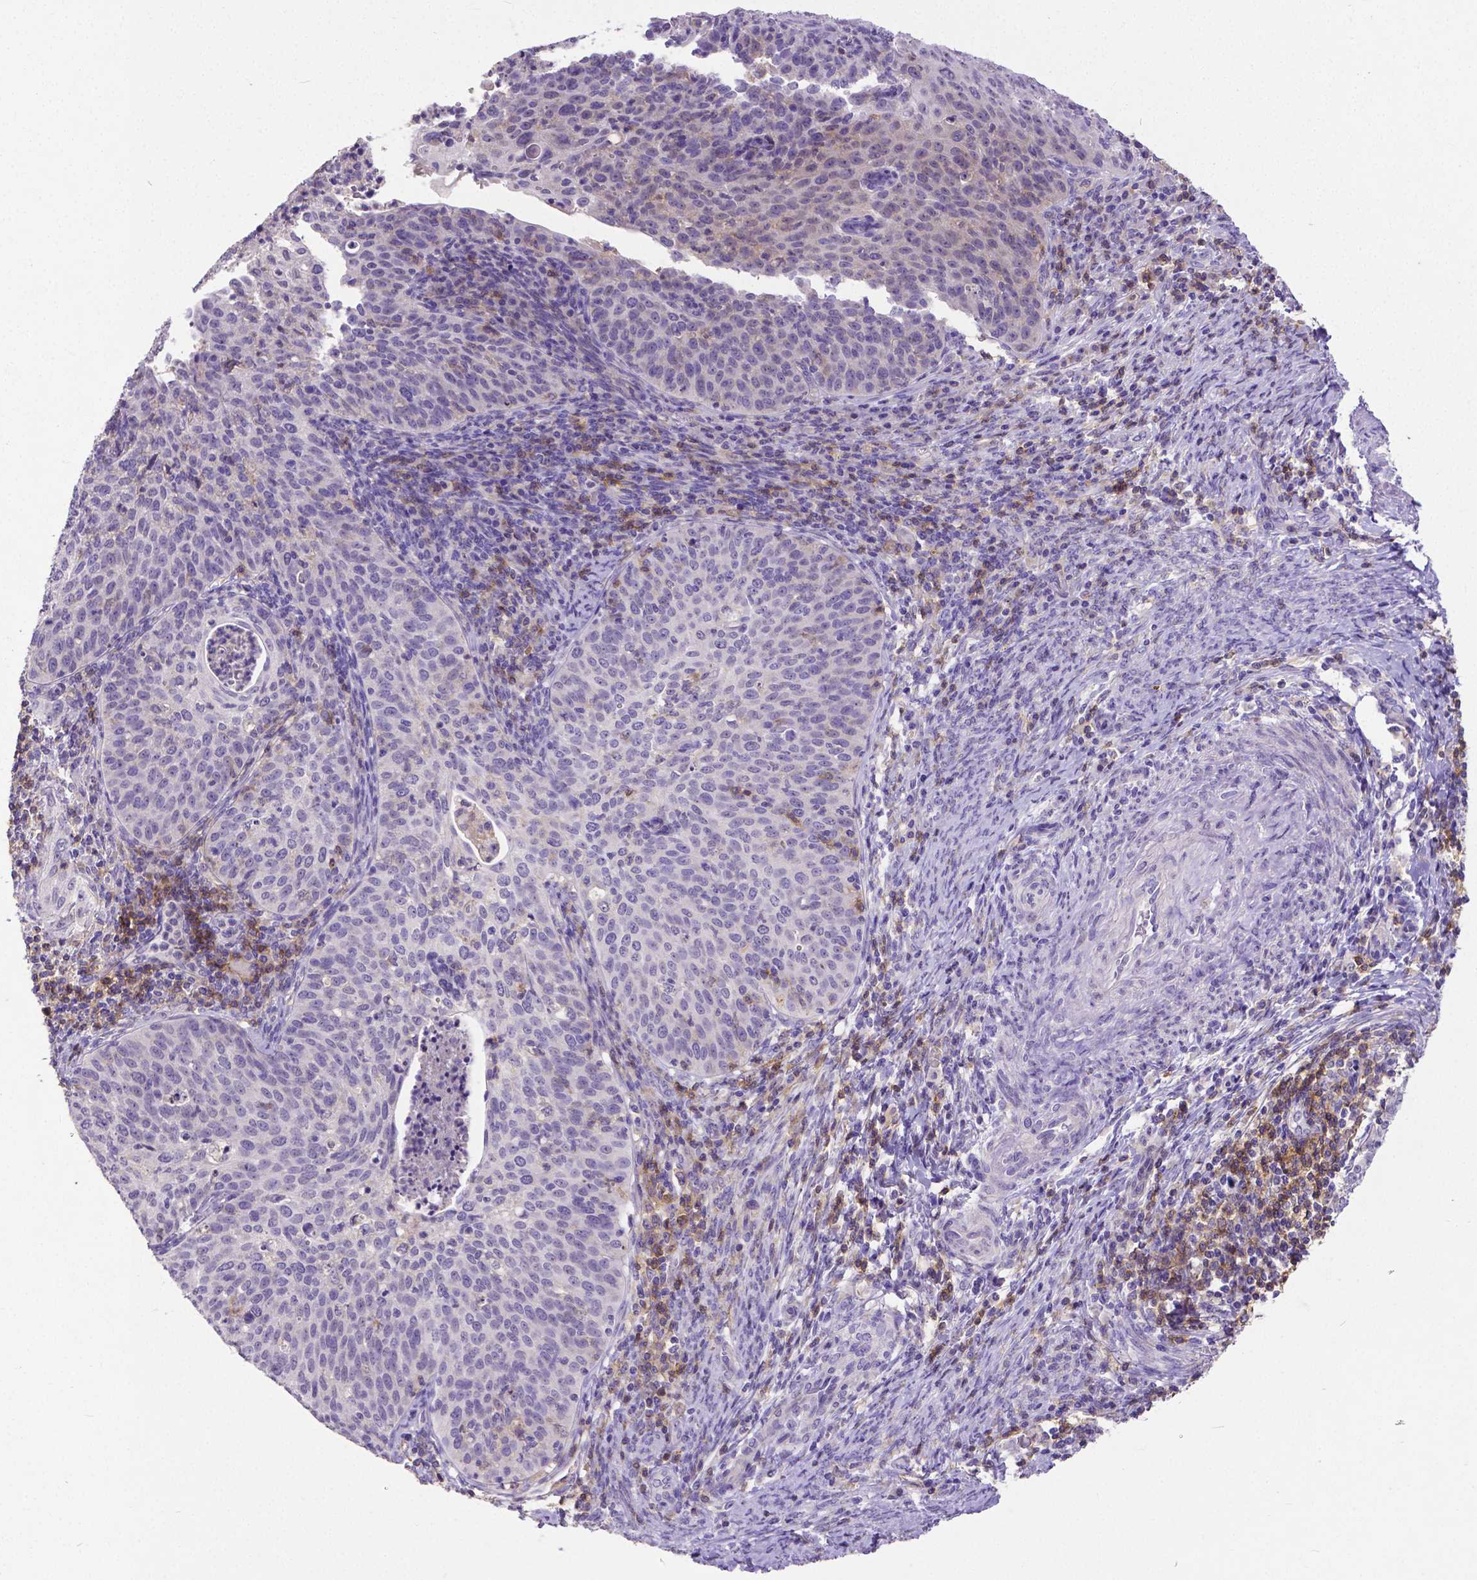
{"staining": {"intensity": "negative", "quantity": "none", "location": "none"}, "tissue": "cervical cancer", "cell_type": "Tumor cells", "image_type": "cancer", "snomed": [{"axis": "morphology", "description": "Squamous cell carcinoma, NOS"}, {"axis": "topography", "description": "Cervix"}], "caption": "A micrograph of cervical cancer (squamous cell carcinoma) stained for a protein exhibits no brown staining in tumor cells. Brightfield microscopy of immunohistochemistry stained with DAB (brown) and hematoxylin (blue), captured at high magnification.", "gene": "CD4", "patient": {"sex": "female", "age": 30}}